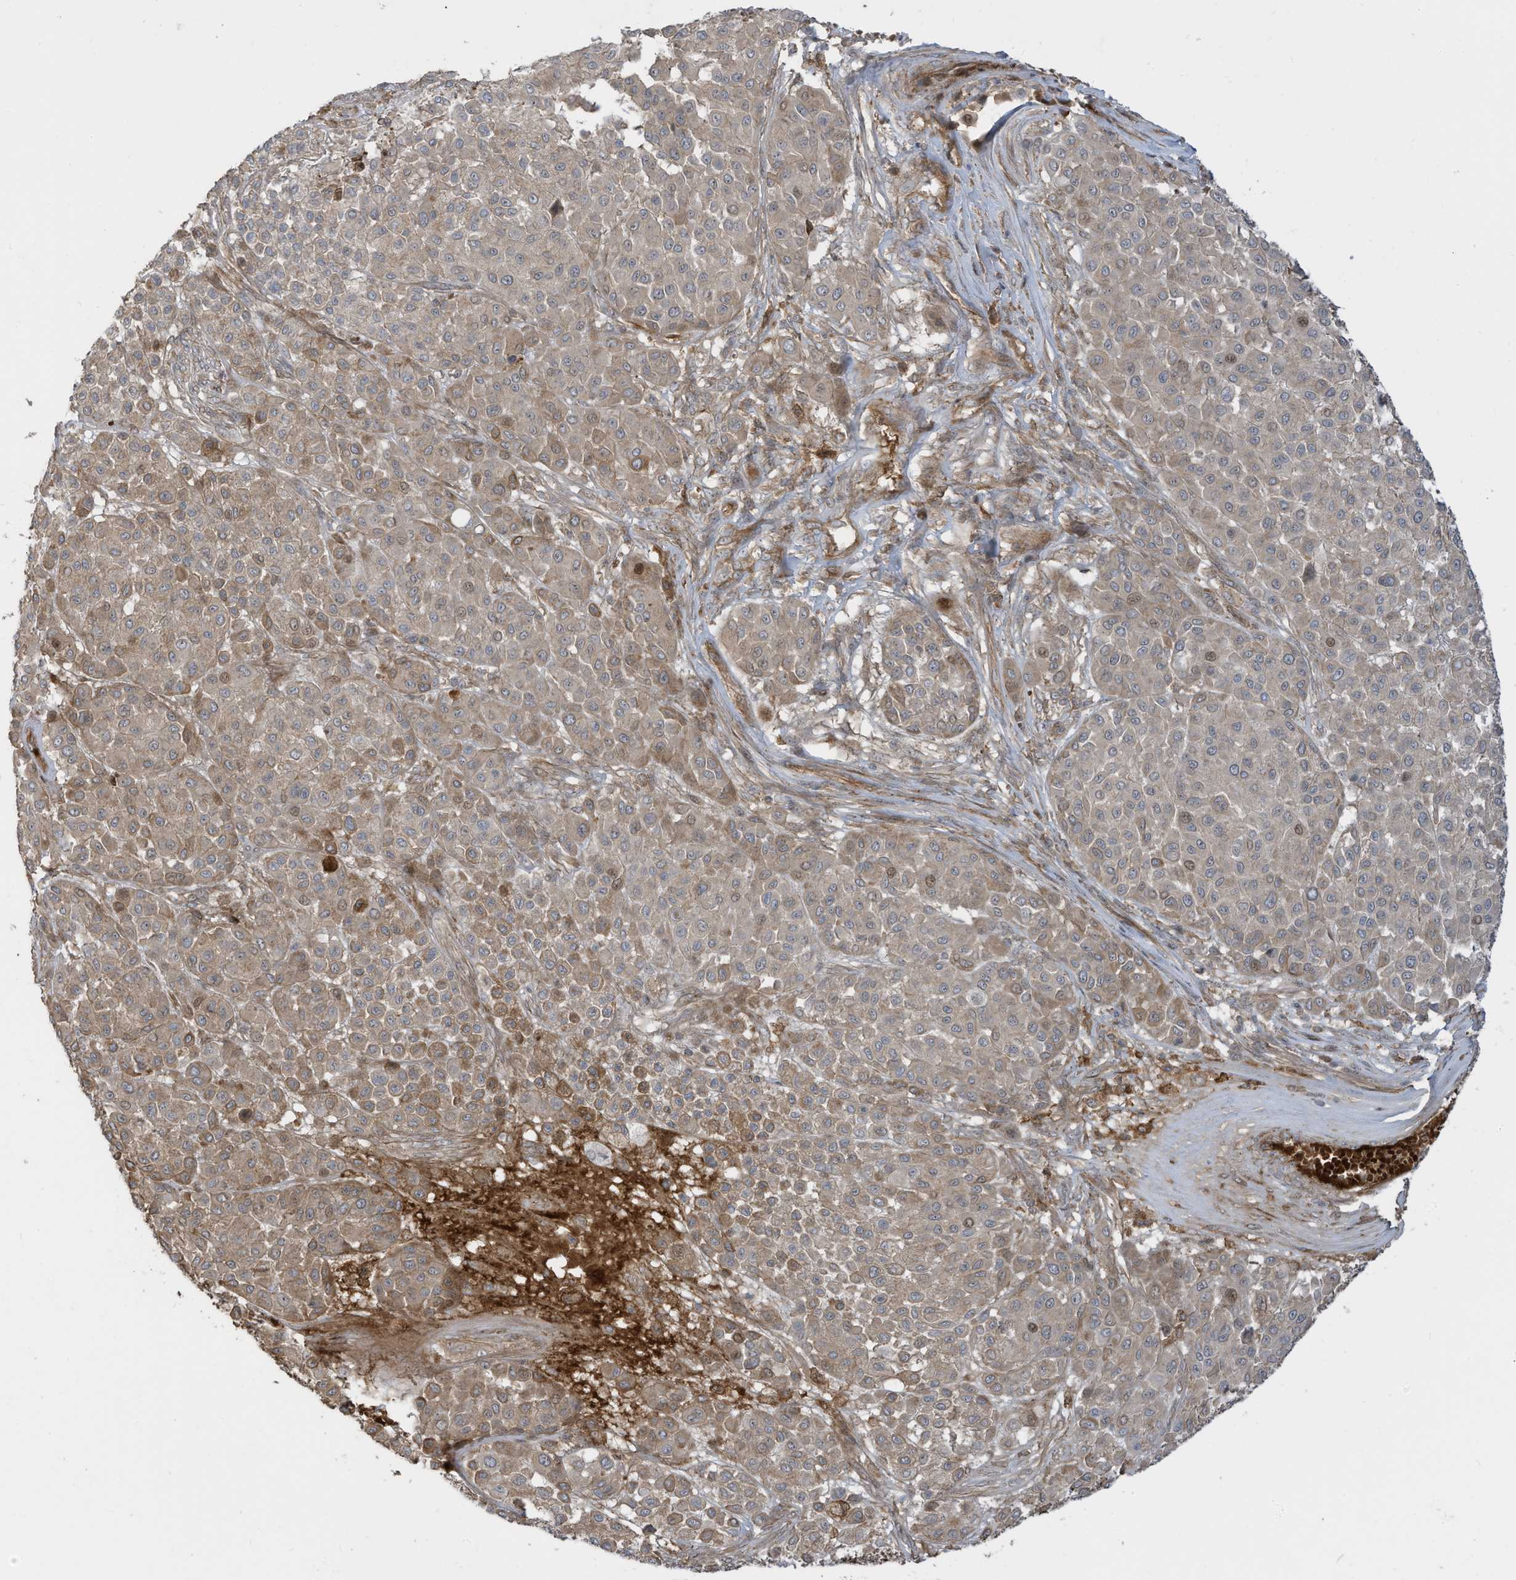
{"staining": {"intensity": "weak", "quantity": ">75%", "location": "cytoplasmic/membranous"}, "tissue": "melanoma", "cell_type": "Tumor cells", "image_type": "cancer", "snomed": [{"axis": "morphology", "description": "Malignant melanoma, Metastatic site"}, {"axis": "topography", "description": "Soft tissue"}], "caption": "About >75% of tumor cells in melanoma display weak cytoplasmic/membranous protein positivity as visualized by brown immunohistochemical staining.", "gene": "ENTR1", "patient": {"sex": "male", "age": 41}}